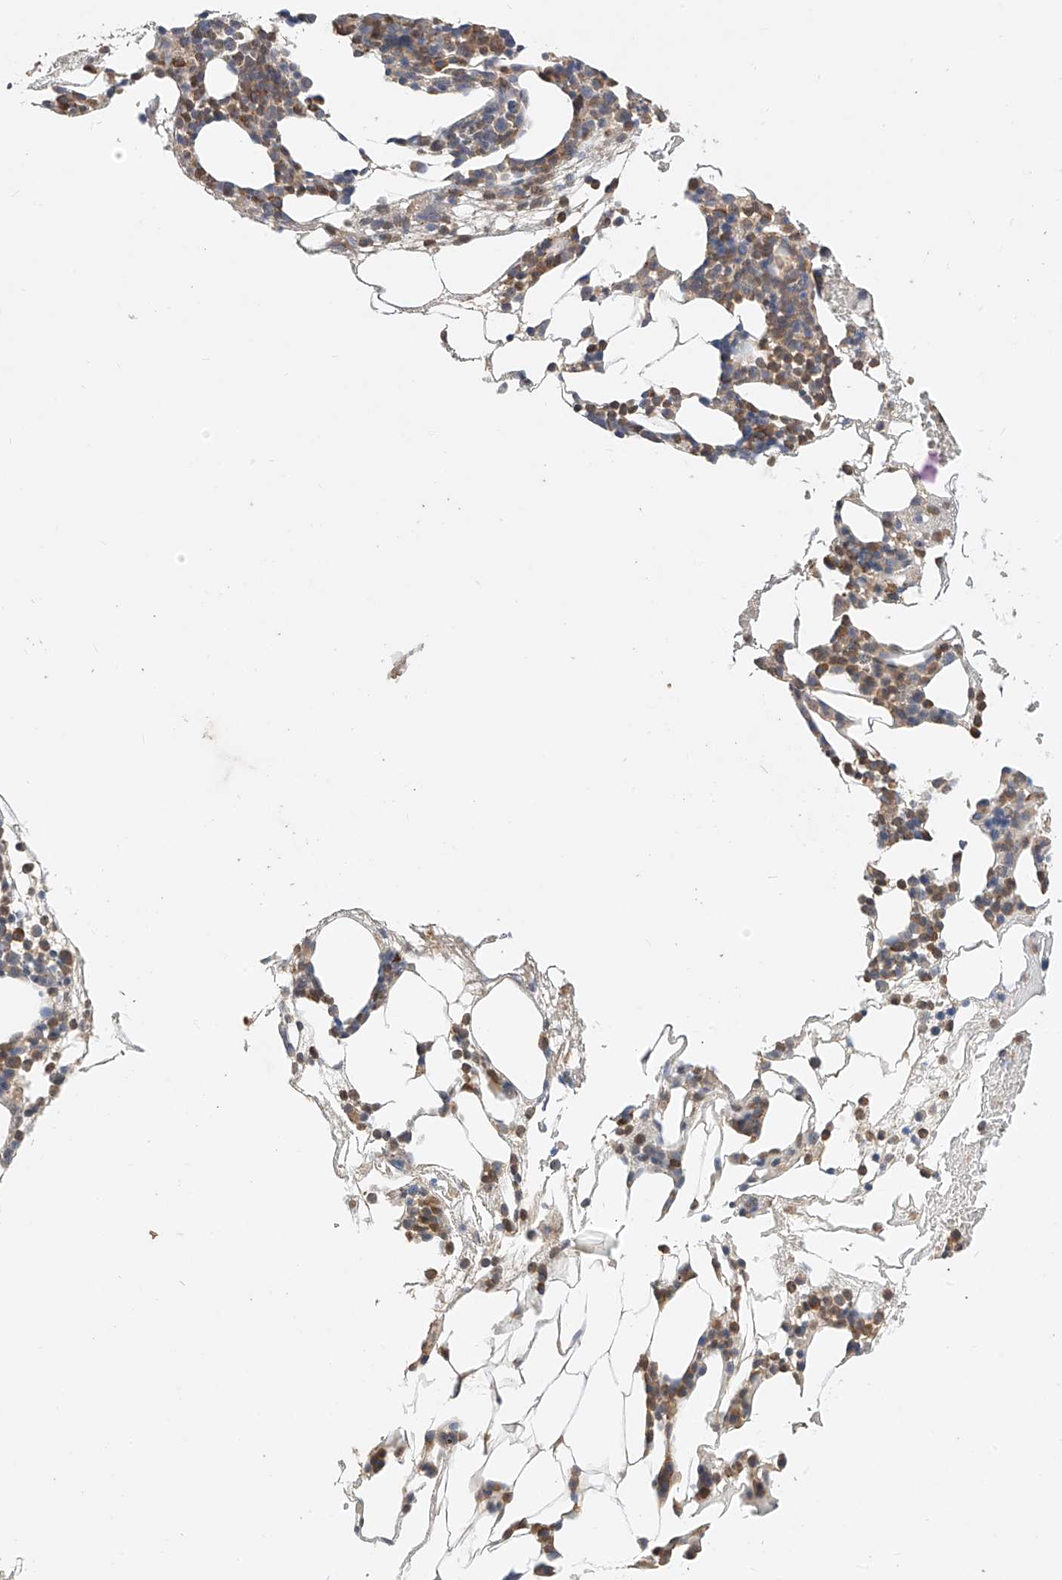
{"staining": {"intensity": "moderate", "quantity": ">75%", "location": "cytoplasmic/membranous"}, "tissue": "bone marrow", "cell_type": "Hematopoietic cells", "image_type": "normal", "snomed": [{"axis": "morphology", "description": "Normal tissue, NOS"}, {"axis": "morphology", "description": "Inflammation, NOS"}, {"axis": "topography", "description": "Bone marrow"}], "caption": "A high-resolution histopathology image shows IHC staining of unremarkable bone marrow, which exhibits moderate cytoplasmic/membranous expression in about >75% of hematopoietic cells.", "gene": "OFD1", "patient": {"sex": "female", "age": 78}}